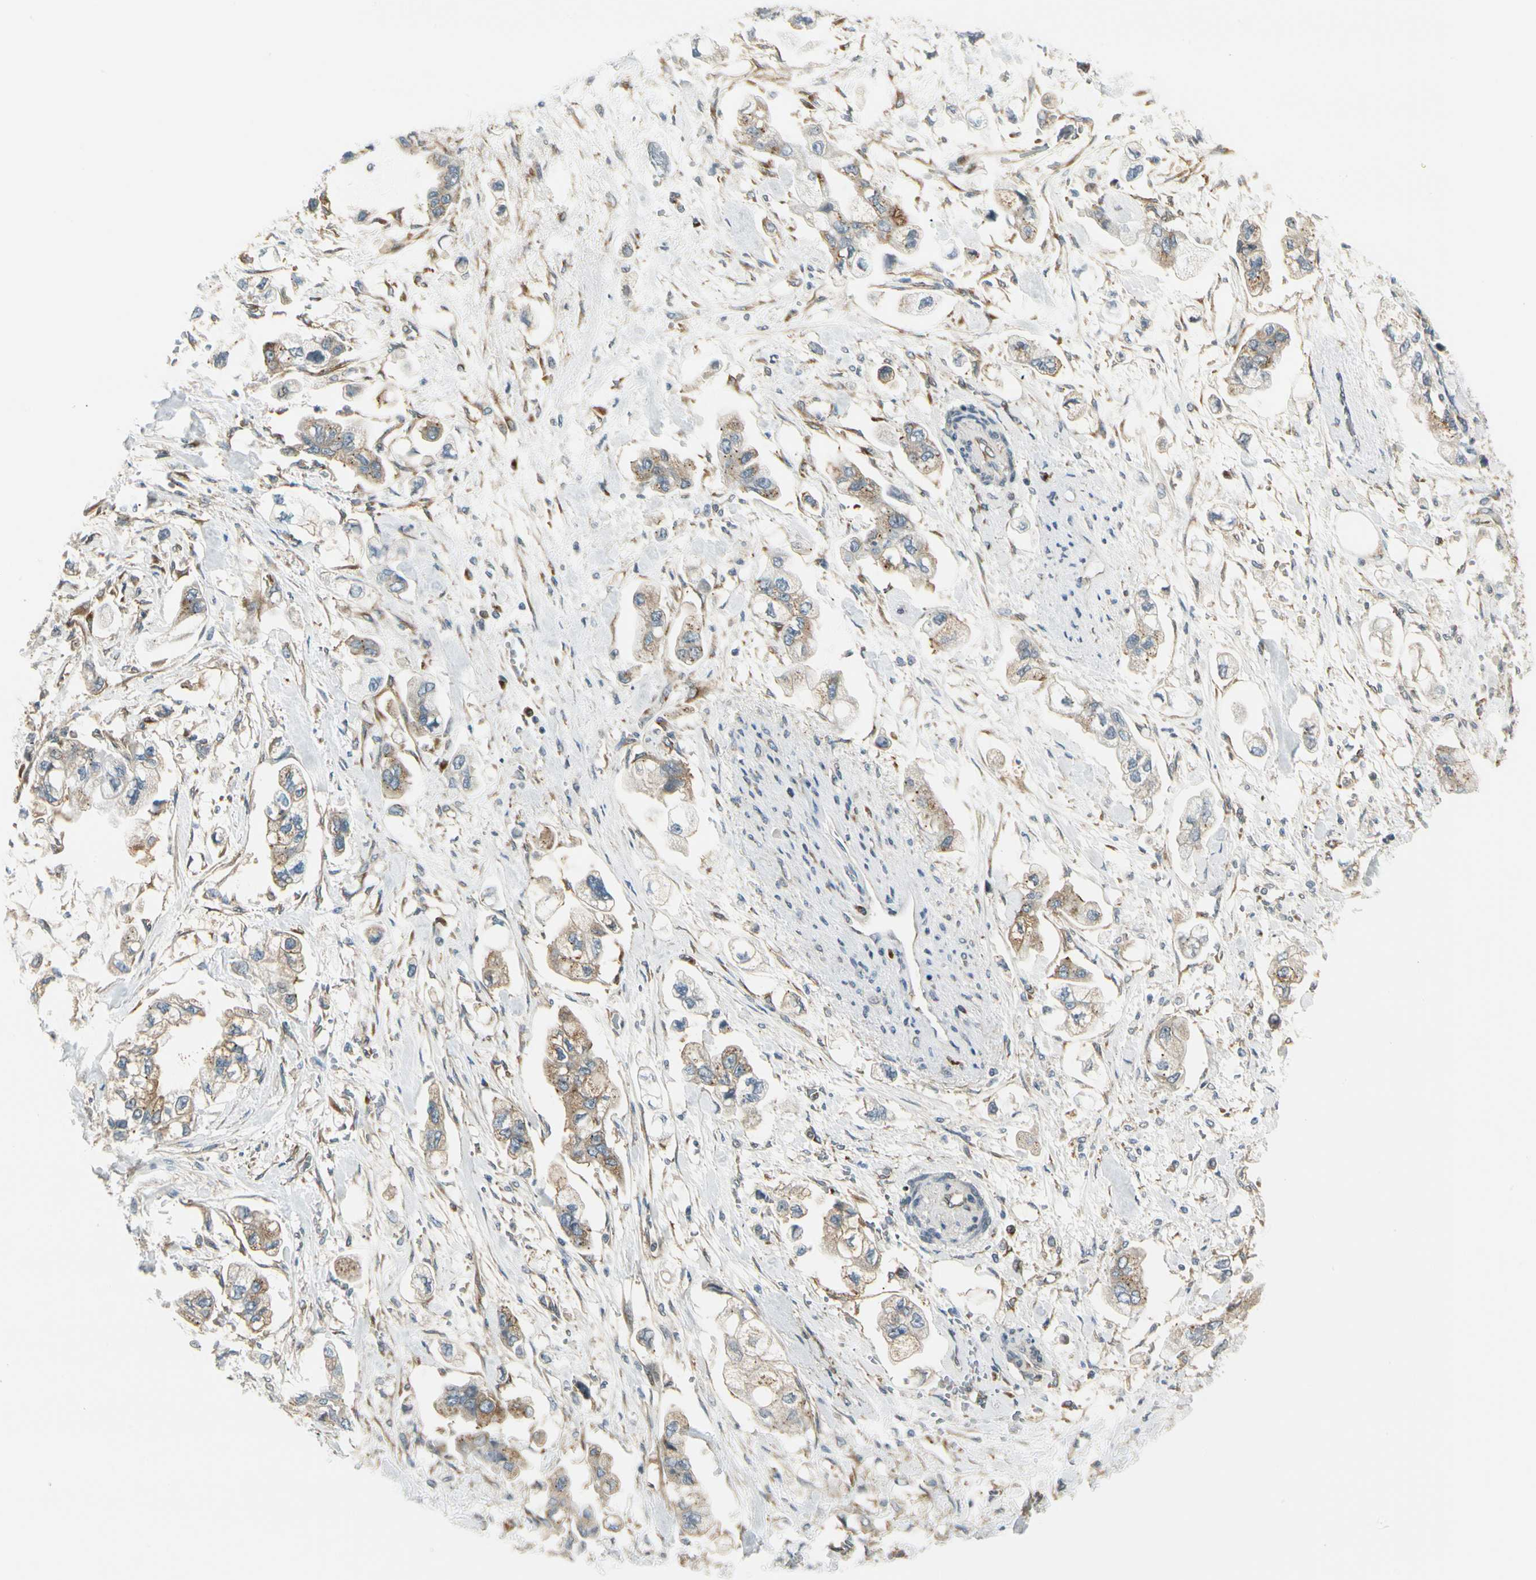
{"staining": {"intensity": "moderate", "quantity": ">75%", "location": "cytoplasmic/membranous"}, "tissue": "stomach cancer", "cell_type": "Tumor cells", "image_type": "cancer", "snomed": [{"axis": "morphology", "description": "Adenocarcinoma, NOS"}, {"axis": "topography", "description": "Stomach"}], "caption": "Human stomach adenocarcinoma stained with a brown dye reveals moderate cytoplasmic/membranous positive positivity in approximately >75% of tumor cells.", "gene": "MANSC1", "patient": {"sex": "male", "age": 62}}